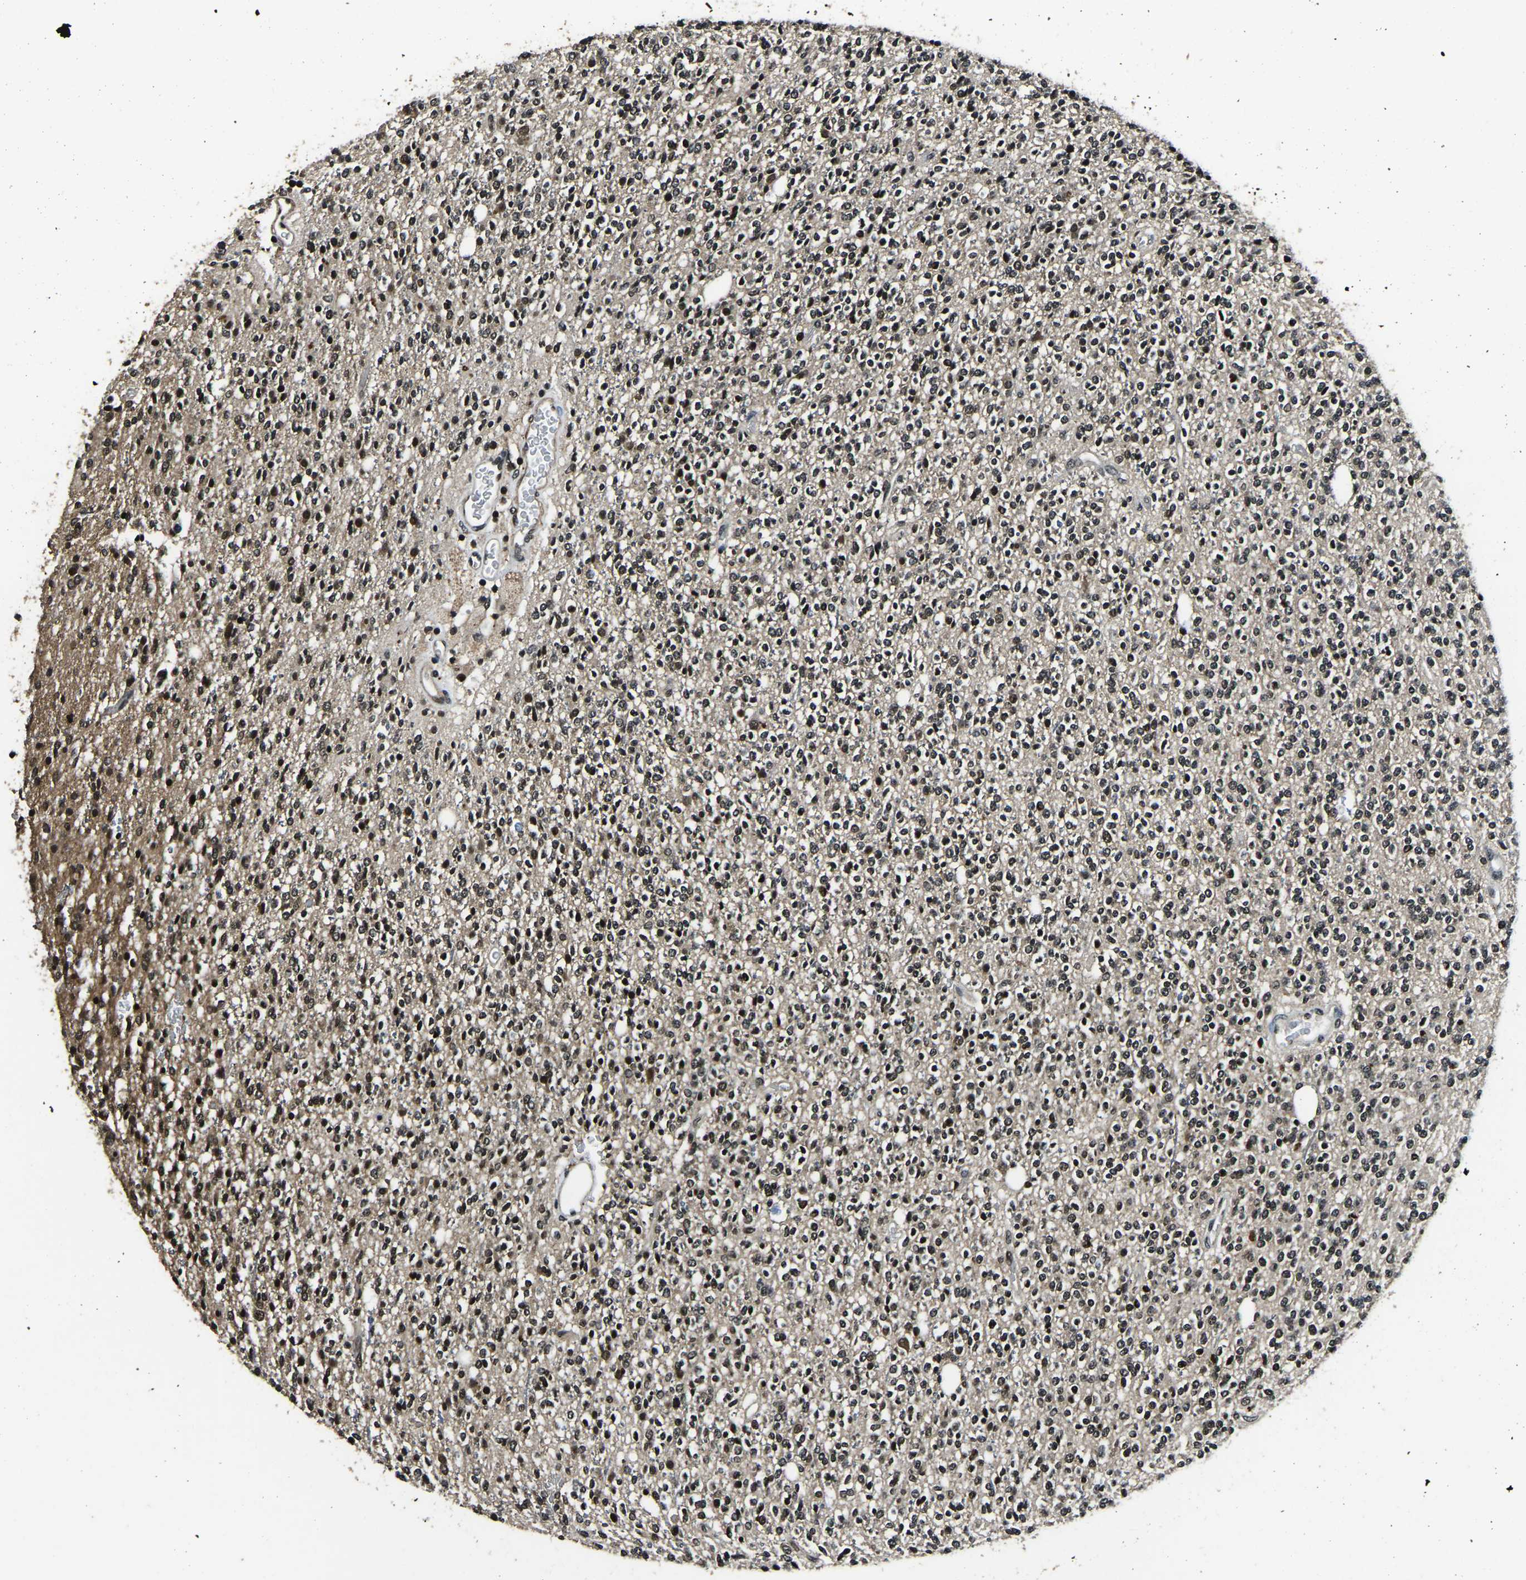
{"staining": {"intensity": "weak", "quantity": "25%-75%", "location": "nuclear"}, "tissue": "glioma", "cell_type": "Tumor cells", "image_type": "cancer", "snomed": [{"axis": "morphology", "description": "Glioma, malignant, High grade"}, {"axis": "topography", "description": "Brain"}], "caption": "Immunohistochemistry of human high-grade glioma (malignant) exhibits low levels of weak nuclear expression in about 25%-75% of tumor cells. Using DAB (brown) and hematoxylin (blue) stains, captured at high magnification using brightfield microscopy.", "gene": "ANKIB1", "patient": {"sex": "male", "age": 34}}